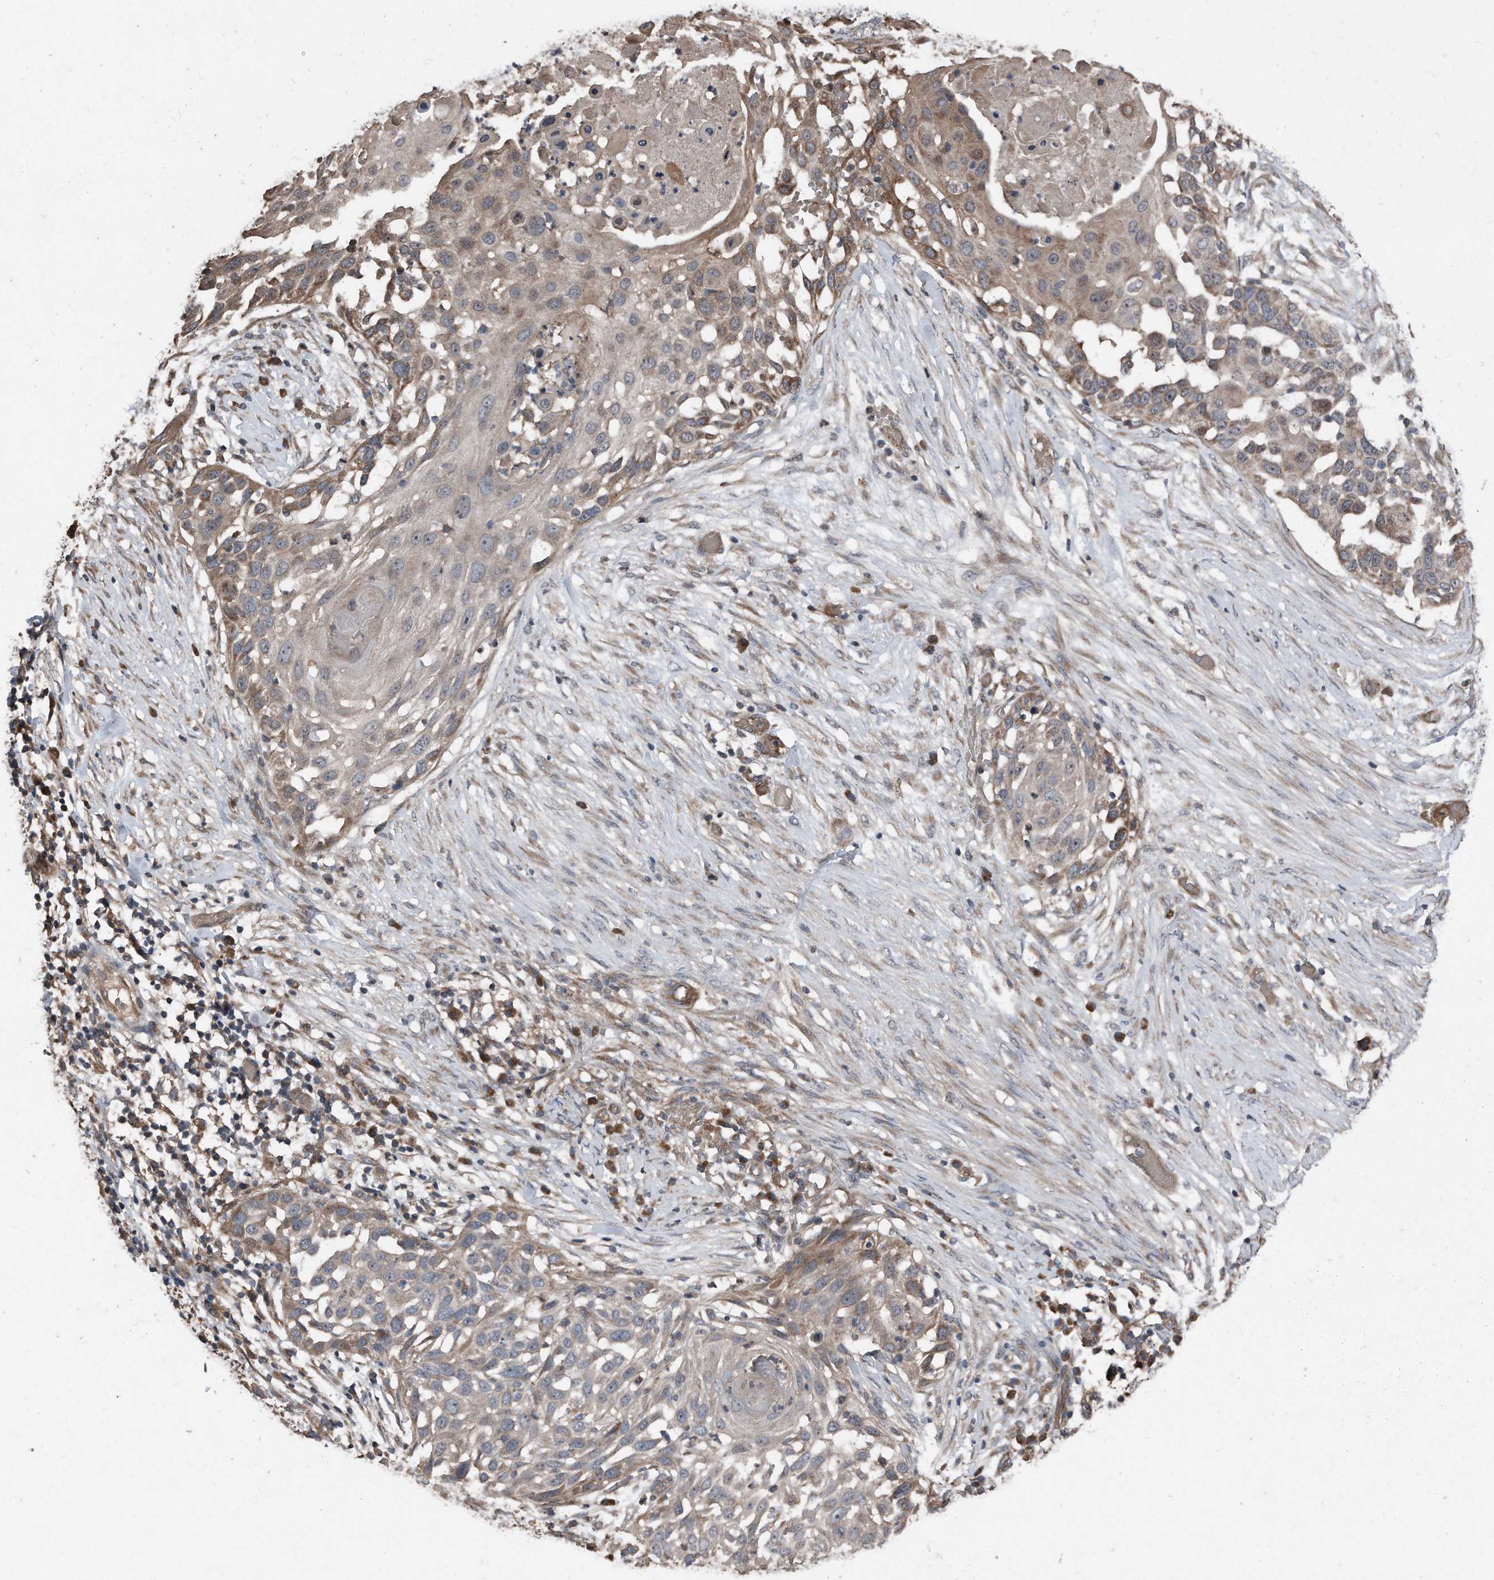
{"staining": {"intensity": "moderate", "quantity": "<25%", "location": "cytoplasmic/membranous"}, "tissue": "skin cancer", "cell_type": "Tumor cells", "image_type": "cancer", "snomed": [{"axis": "morphology", "description": "Squamous cell carcinoma, NOS"}, {"axis": "topography", "description": "Skin"}], "caption": "Moderate cytoplasmic/membranous expression for a protein is seen in approximately <25% of tumor cells of squamous cell carcinoma (skin) using immunohistochemistry (IHC).", "gene": "ANKRD10", "patient": {"sex": "female", "age": 44}}